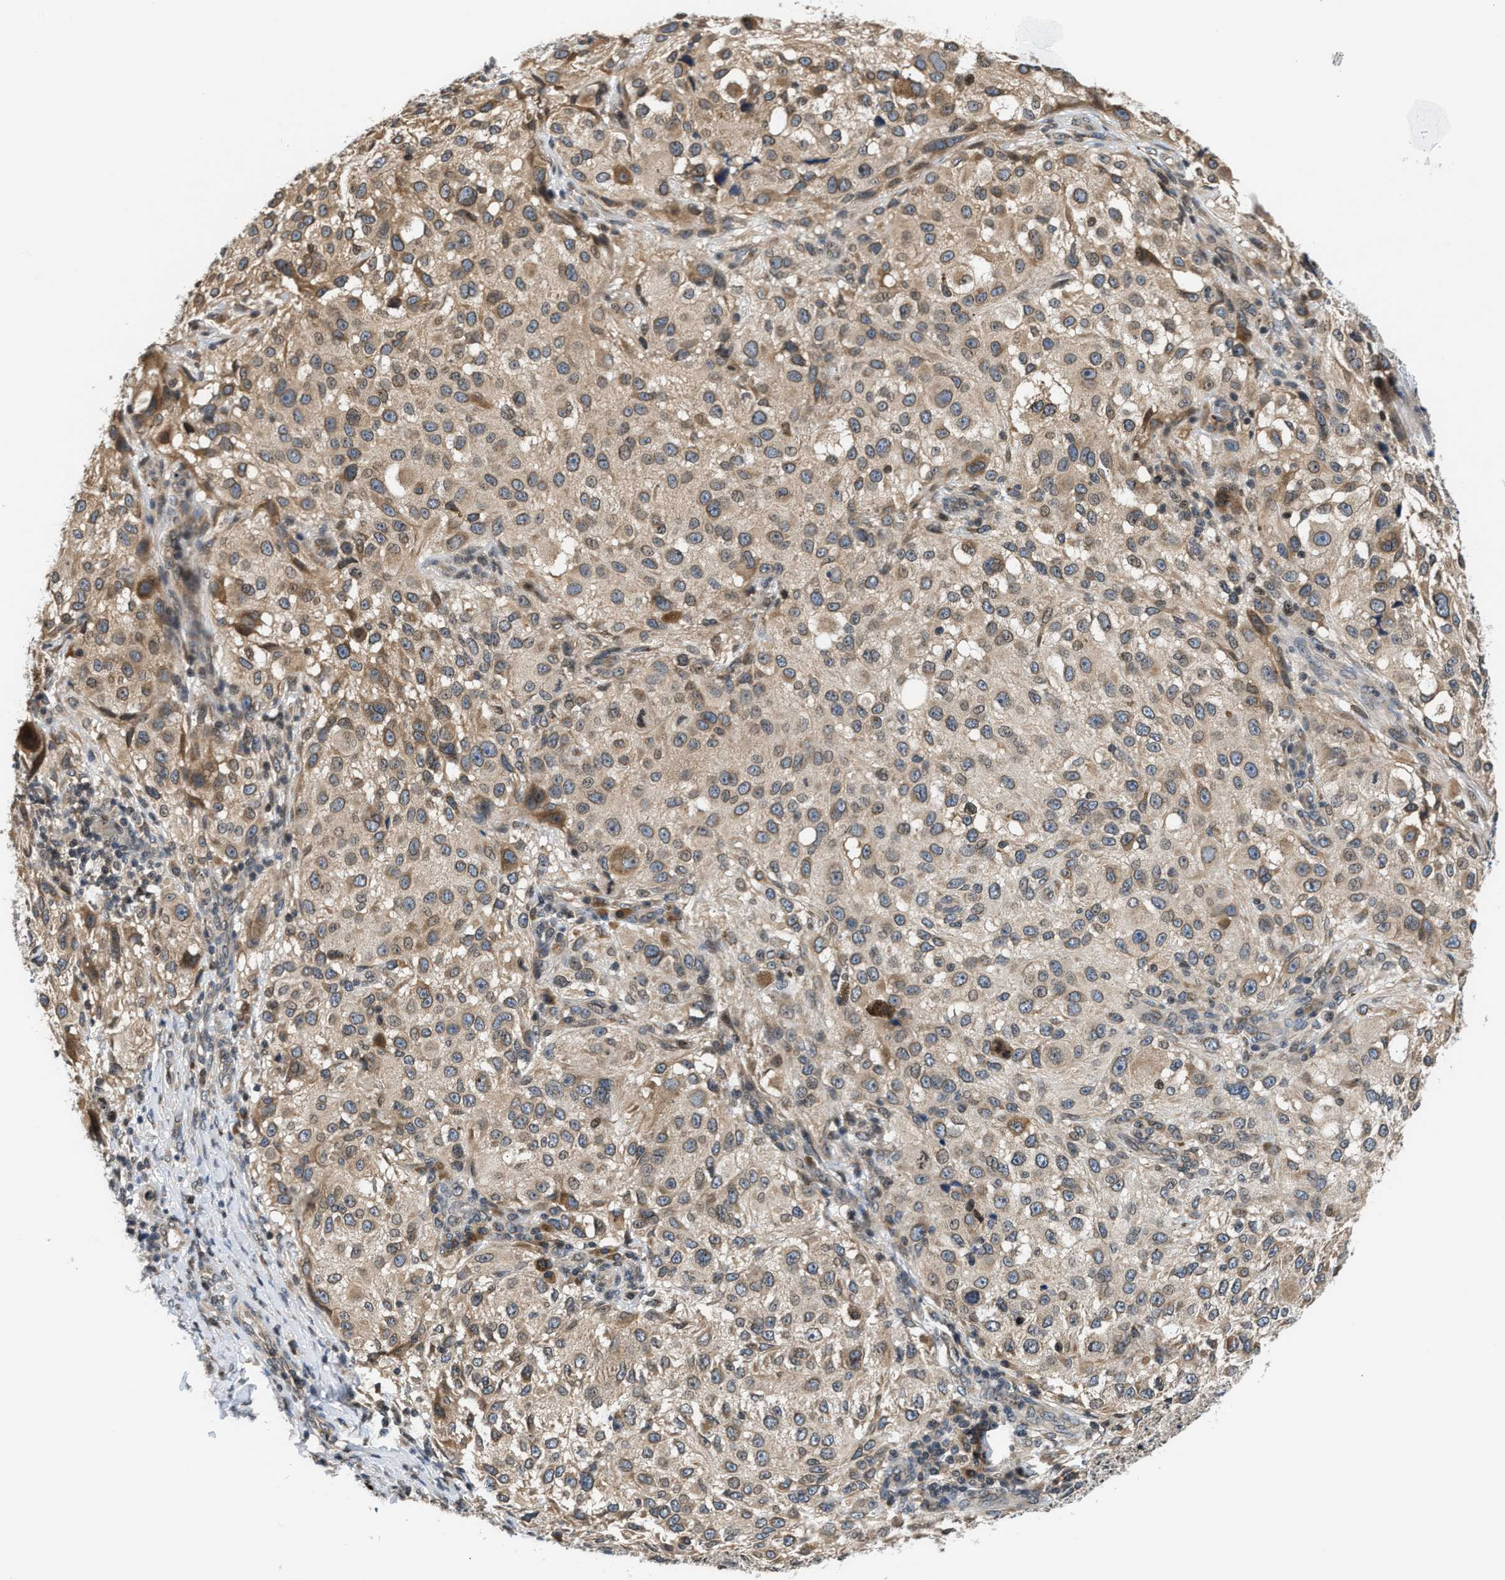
{"staining": {"intensity": "moderate", "quantity": ">75%", "location": "cytoplasmic/membranous"}, "tissue": "melanoma", "cell_type": "Tumor cells", "image_type": "cancer", "snomed": [{"axis": "morphology", "description": "Necrosis, NOS"}, {"axis": "morphology", "description": "Malignant melanoma, NOS"}, {"axis": "topography", "description": "Skin"}], "caption": "Melanoma stained with IHC displays moderate cytoplasmic/membranous staining in approximately >75% of tumor cells.", "gene": "RAB29", "patient": {"sex": "female", "age": 87}}